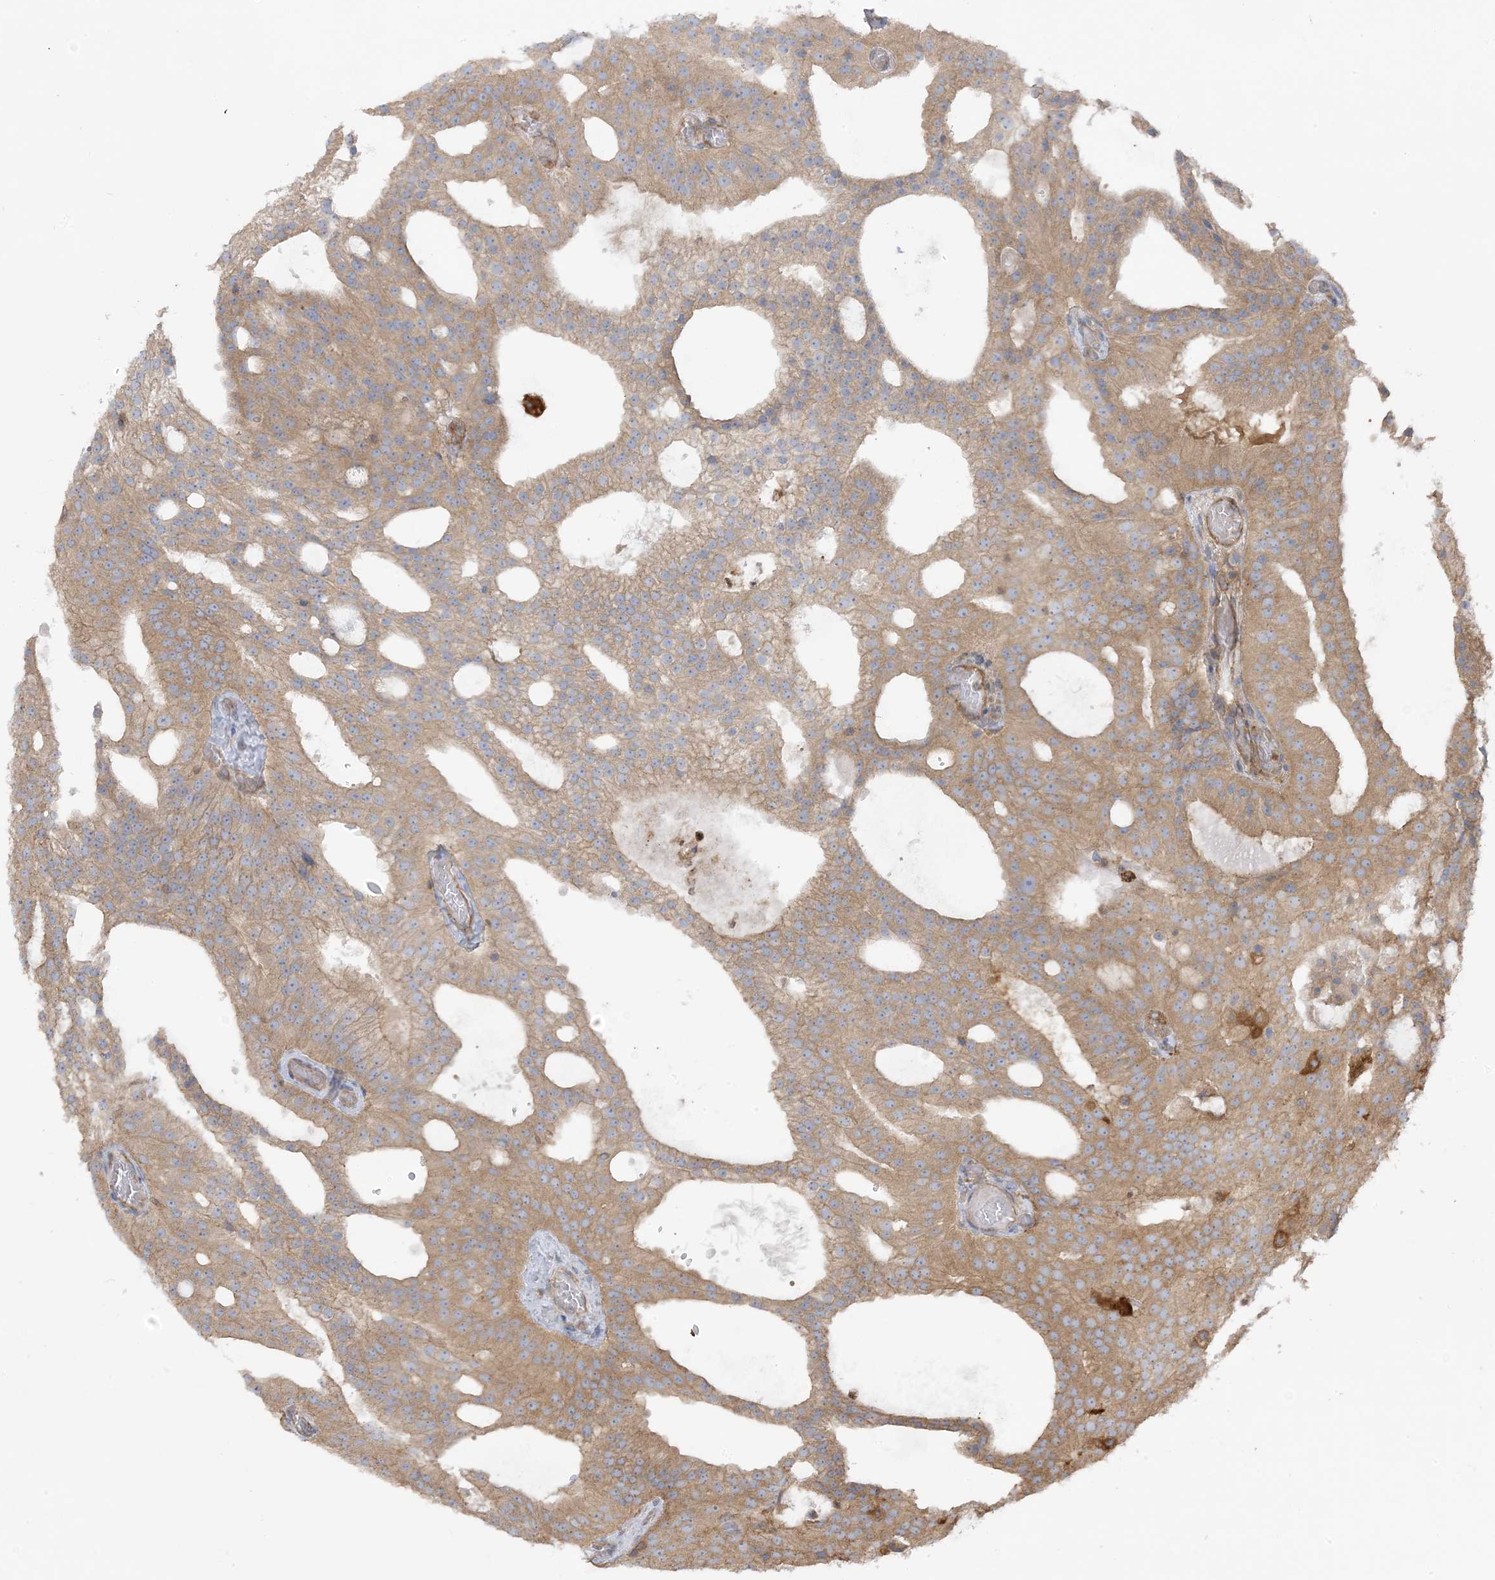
{"staining": {"intensity": "moderate", "quantity": ">75%", "location": "cytoplasmic/membranous"}, "tissue": "prostate cancer", "cell_type": "Tumor cells", "image_type": "cancer", "snomed": [{"axis": "morphology", "description": "Adenocarcinoma, Medium grade"}, {"axis": "topography", "description": "Prostate"}], "caption": "Adenocarcinoma (medium-grade) (prostate) stained with immunohistochemistry exhibits moderate cytoplasmic/membranous positivity in about >75% of tumor cells. (brown staining indicates protein expression, while blue staining denotes nuclei).", "gene": "ICMT", "patient": {"sex": "male", "age": 88}}